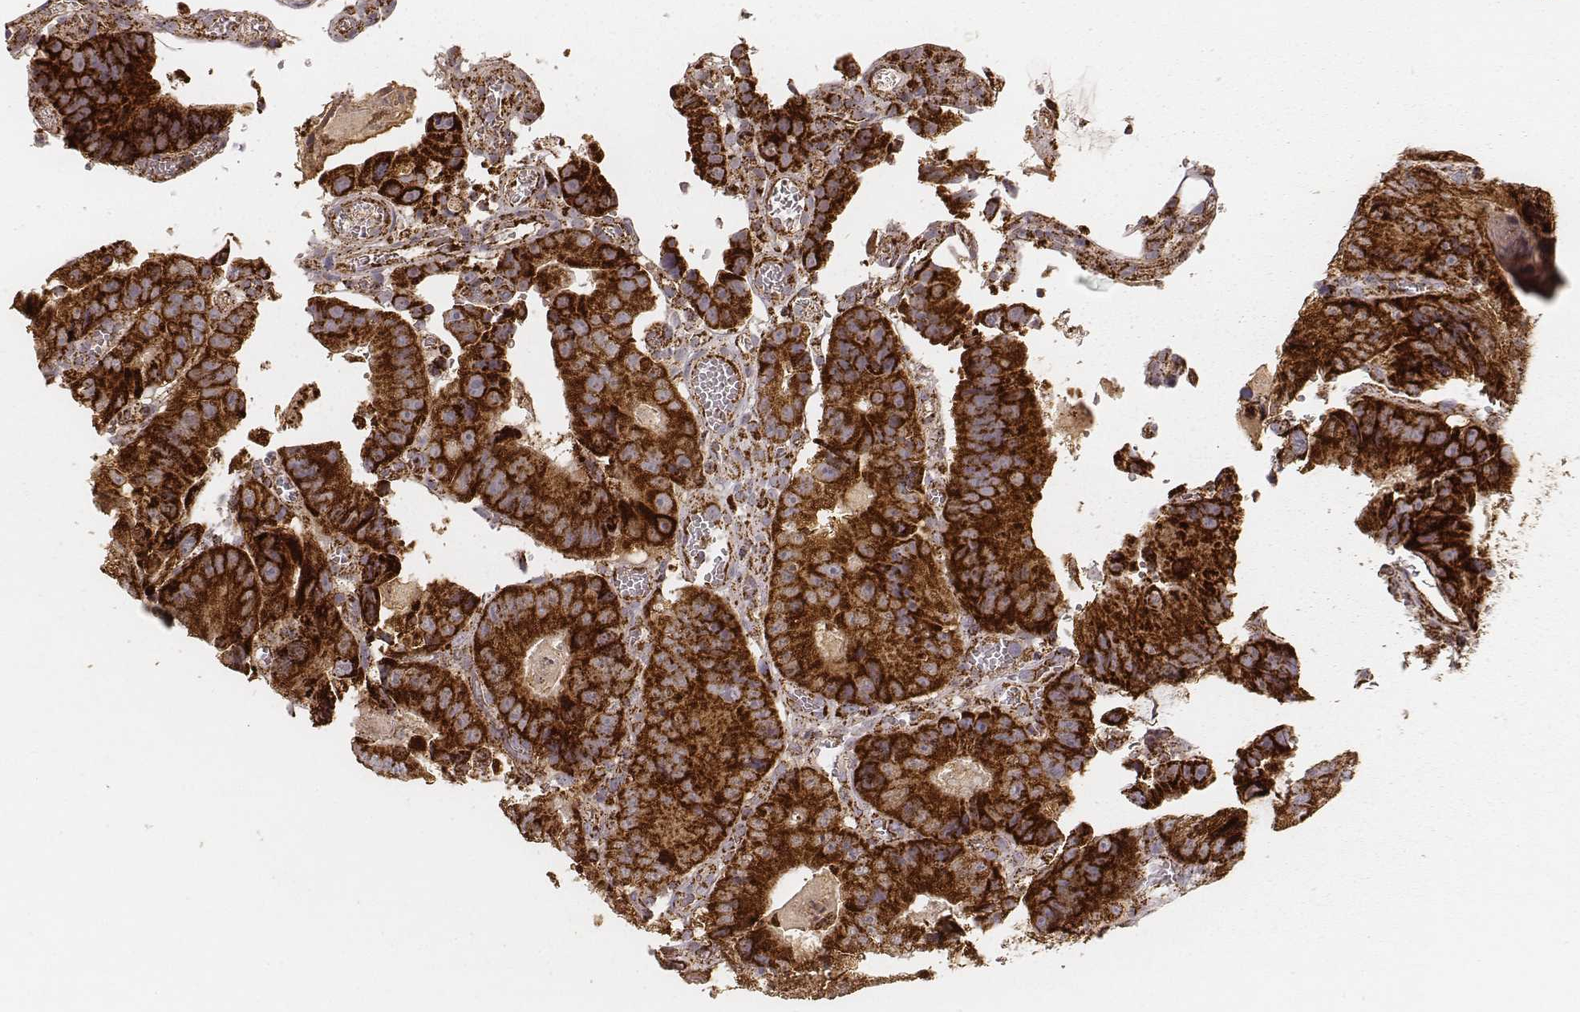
{"staining": {"intensity": "strong", "quantity": ">75%", "location": "cytoplasmic/membranous"}, "tissue": "colorectal cancer", "cell_type": "Tumor cells", "image_type": "cancer", "snomed": [{"axis": "morphology", "description": "Adenocarcinoma, NOS"}, {"axis": "topography", "description": "Colon"}], "caption": "An IHC image of tumor tissue is shown. Protein staining in brown highlights strong cytoplasmic/membranous positivity in colorectal cancer within tumor cells.", "gene": "CS", "patient": {"sex": "female", "age": 86}}